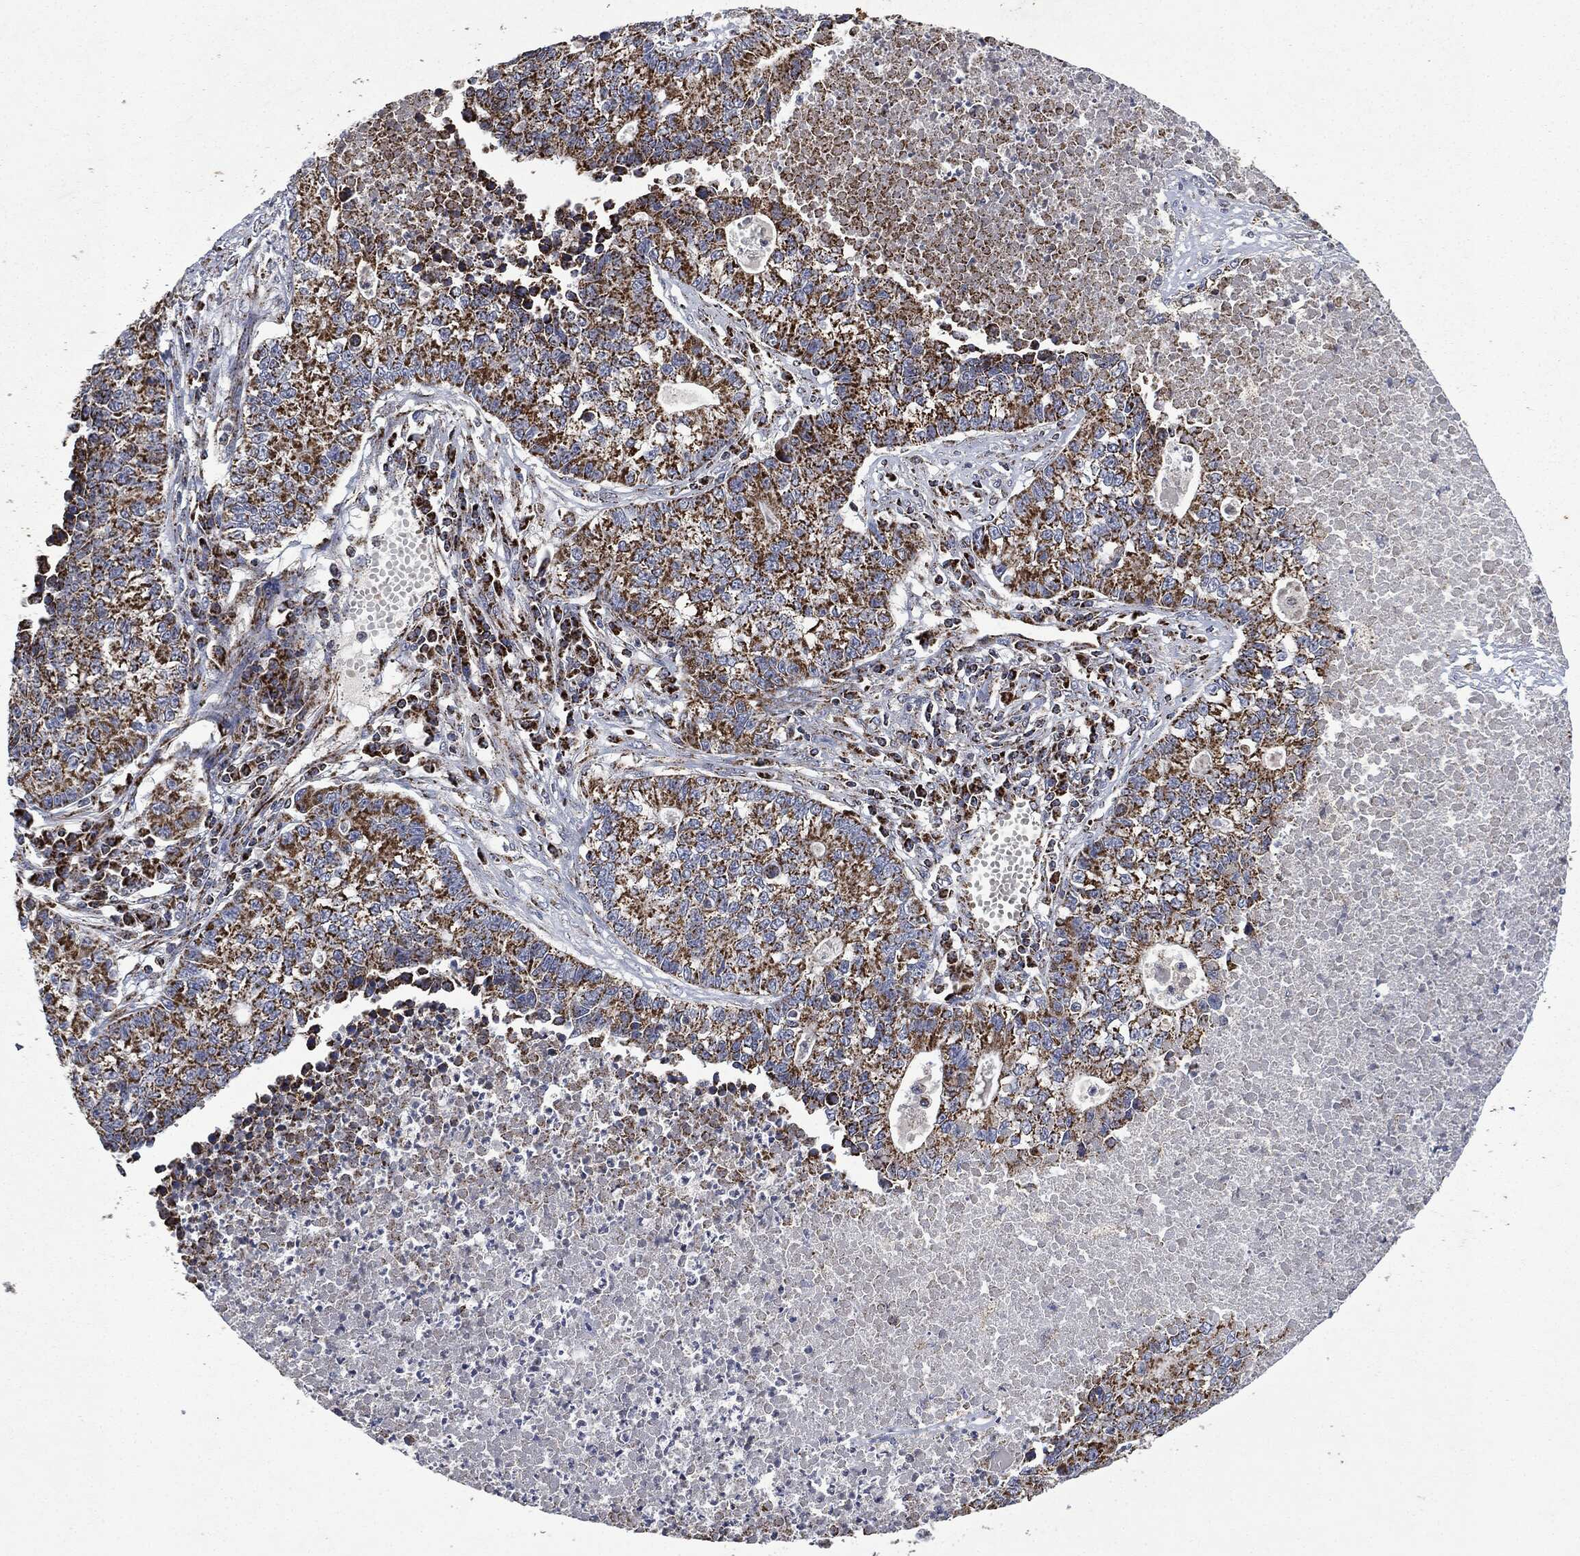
{"staining": {"intensity": "strong", "quantity": ">75%", "location": "cytoplasmic/membranous"}, "tissue": "lung cancer", "cell_type": "Tumor cells", "image_type": "cancer", "snomed": [{"axis": "morphology", "description": "Adenocarcinoma, NOS"}, {"axis": "topography", "description": "Lung"}], "caption": "High-power microscopy captured an IHC image of adenocarcinoma (lung), revealing strong cytoplasmic/membranous staining in approximately >75% of tumor cells.", "gene": "RYK", "patient": {"sex": "male", "age": 57}}